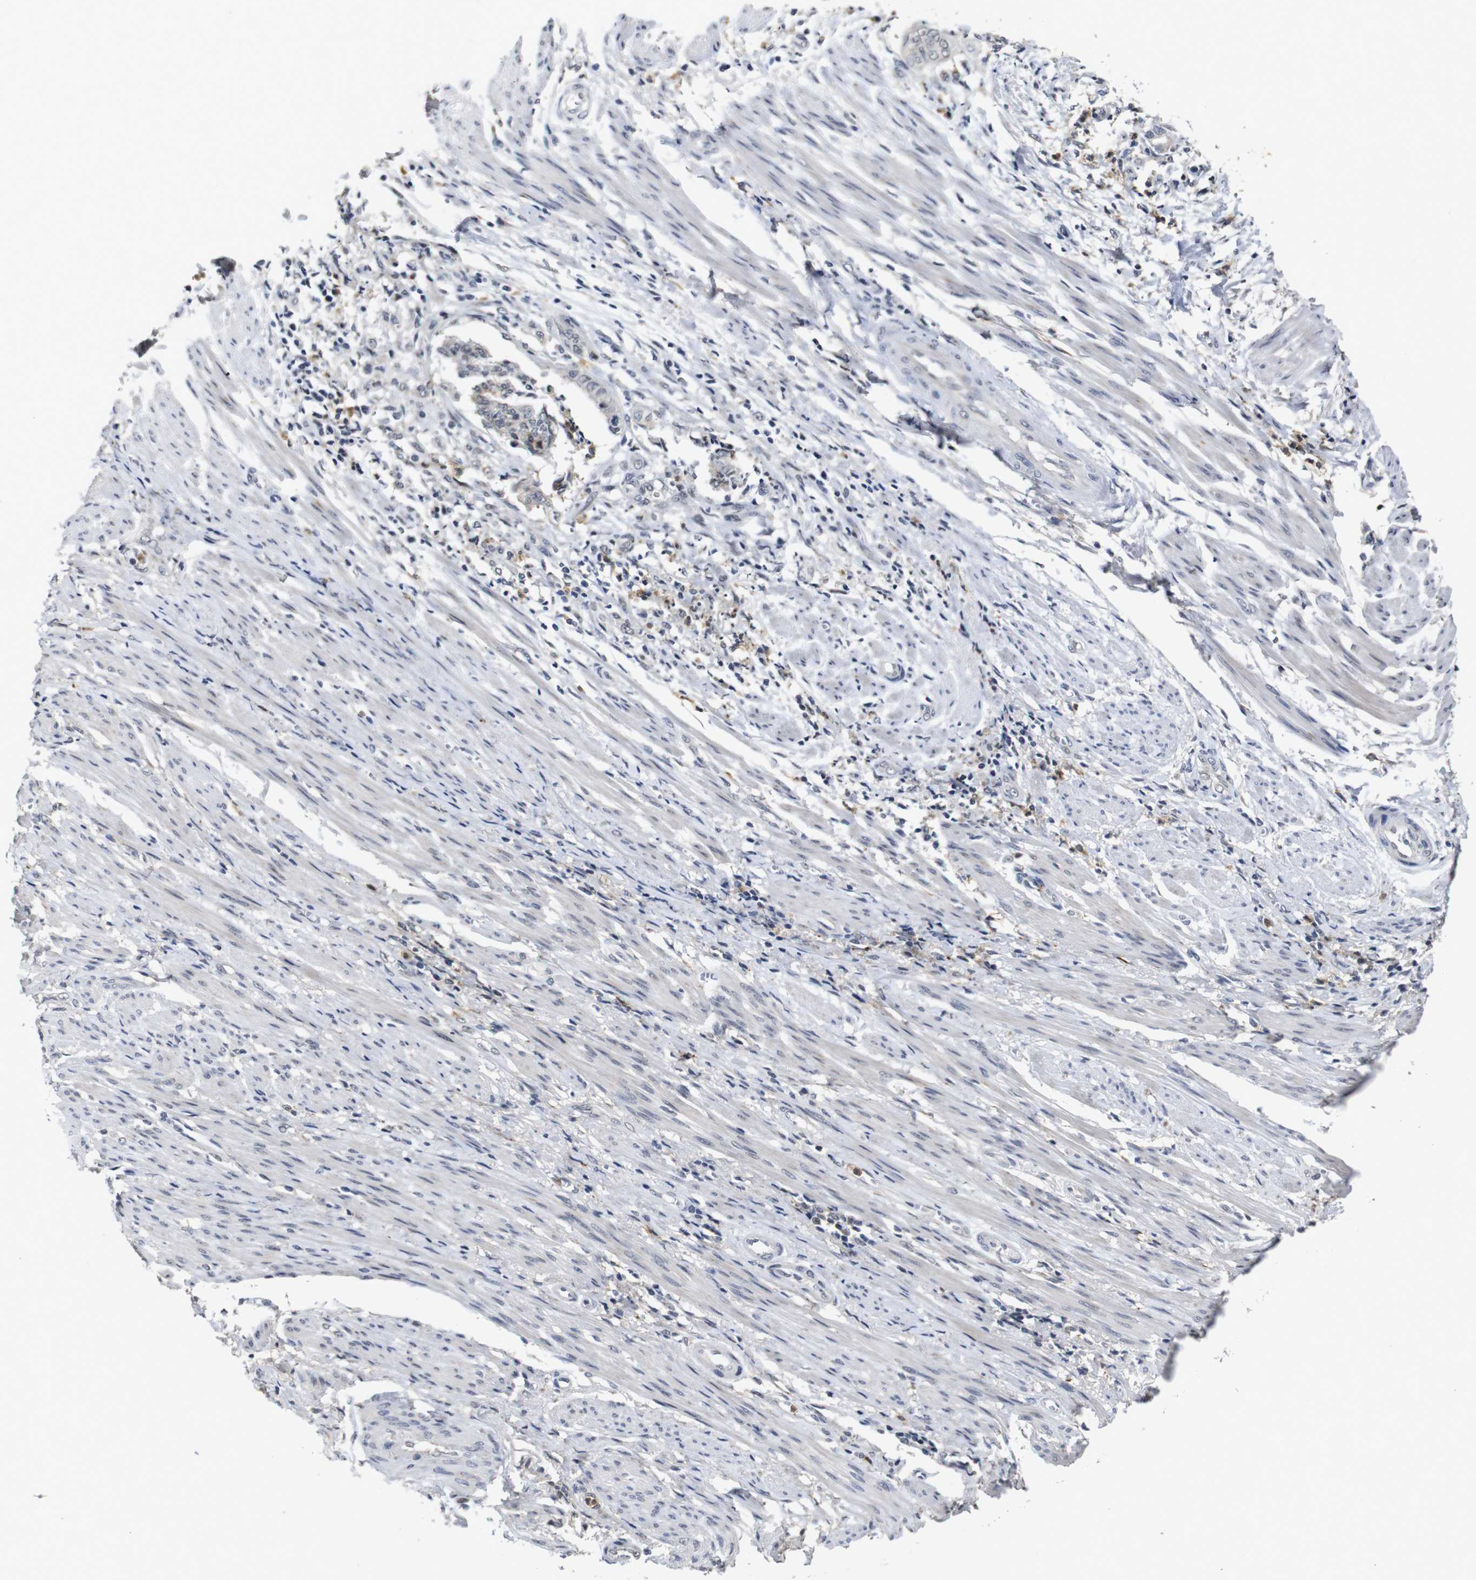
{"staining": {"intensity": "negative", "quantity": "none", "location": "none"}, "tissue": "endometrial cancer", "cell_type": "Tumor cells", "image_type": "cancer", "snomed": [{"axis": "morphology", "description": "Necrosis, NOS"}, {"axis": "morphology", "description": "Adenocarcinoma, NOS"}, {"axis": "topography", "description": "Endometrium"}], "caption": "A micrograph of human endometrial cancer (adenocarcinoma) is negative for staining in tumor cells.", "gene": "NTRK3", "patient": {"sex": "female", "age": 79}}